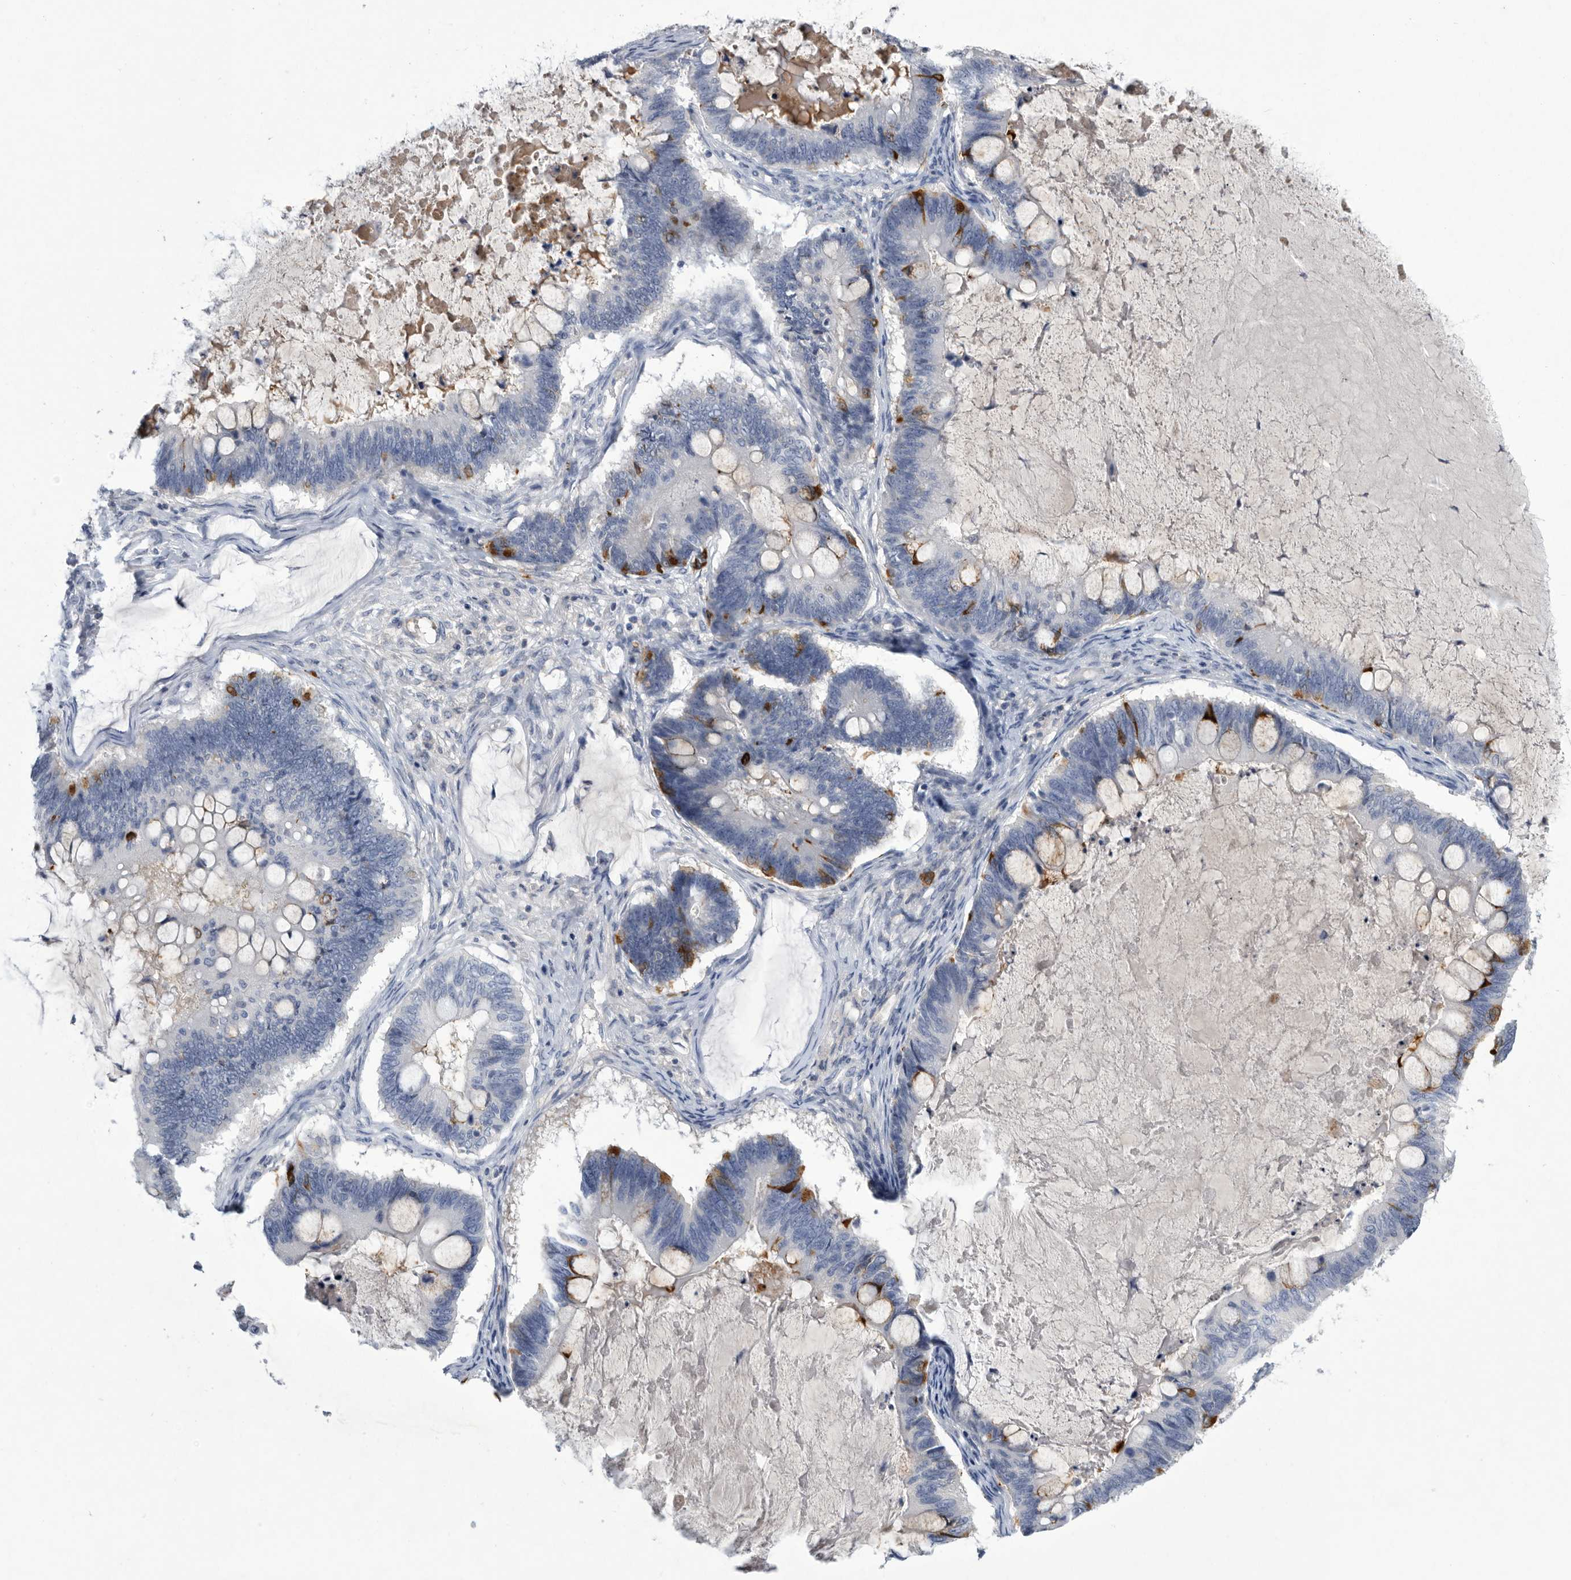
{"staining": {"intensity": "strong", "quantity": "<25%", "location": "cytoplasmic/membranous"}, "tissue": "ovarian cancer", "cell_type": "Tumor cells", "image_type": "cancer", "snomed": [{"axis": "morphology", "description": "Cystadenocarcinoma, mucinous, NOS"}, {"axis": "topography", "description": "Ovary"}], "caption": "A micrograph showing strong cytoplasmic/membranous staining in approximately <25% of tumor cells in ovarian mucinous cystadenocarcinoma, as visualized by brown immunohistochemical staining.", "gene": "BTBD6", "patient": {"sex": "female", "age": 61}}